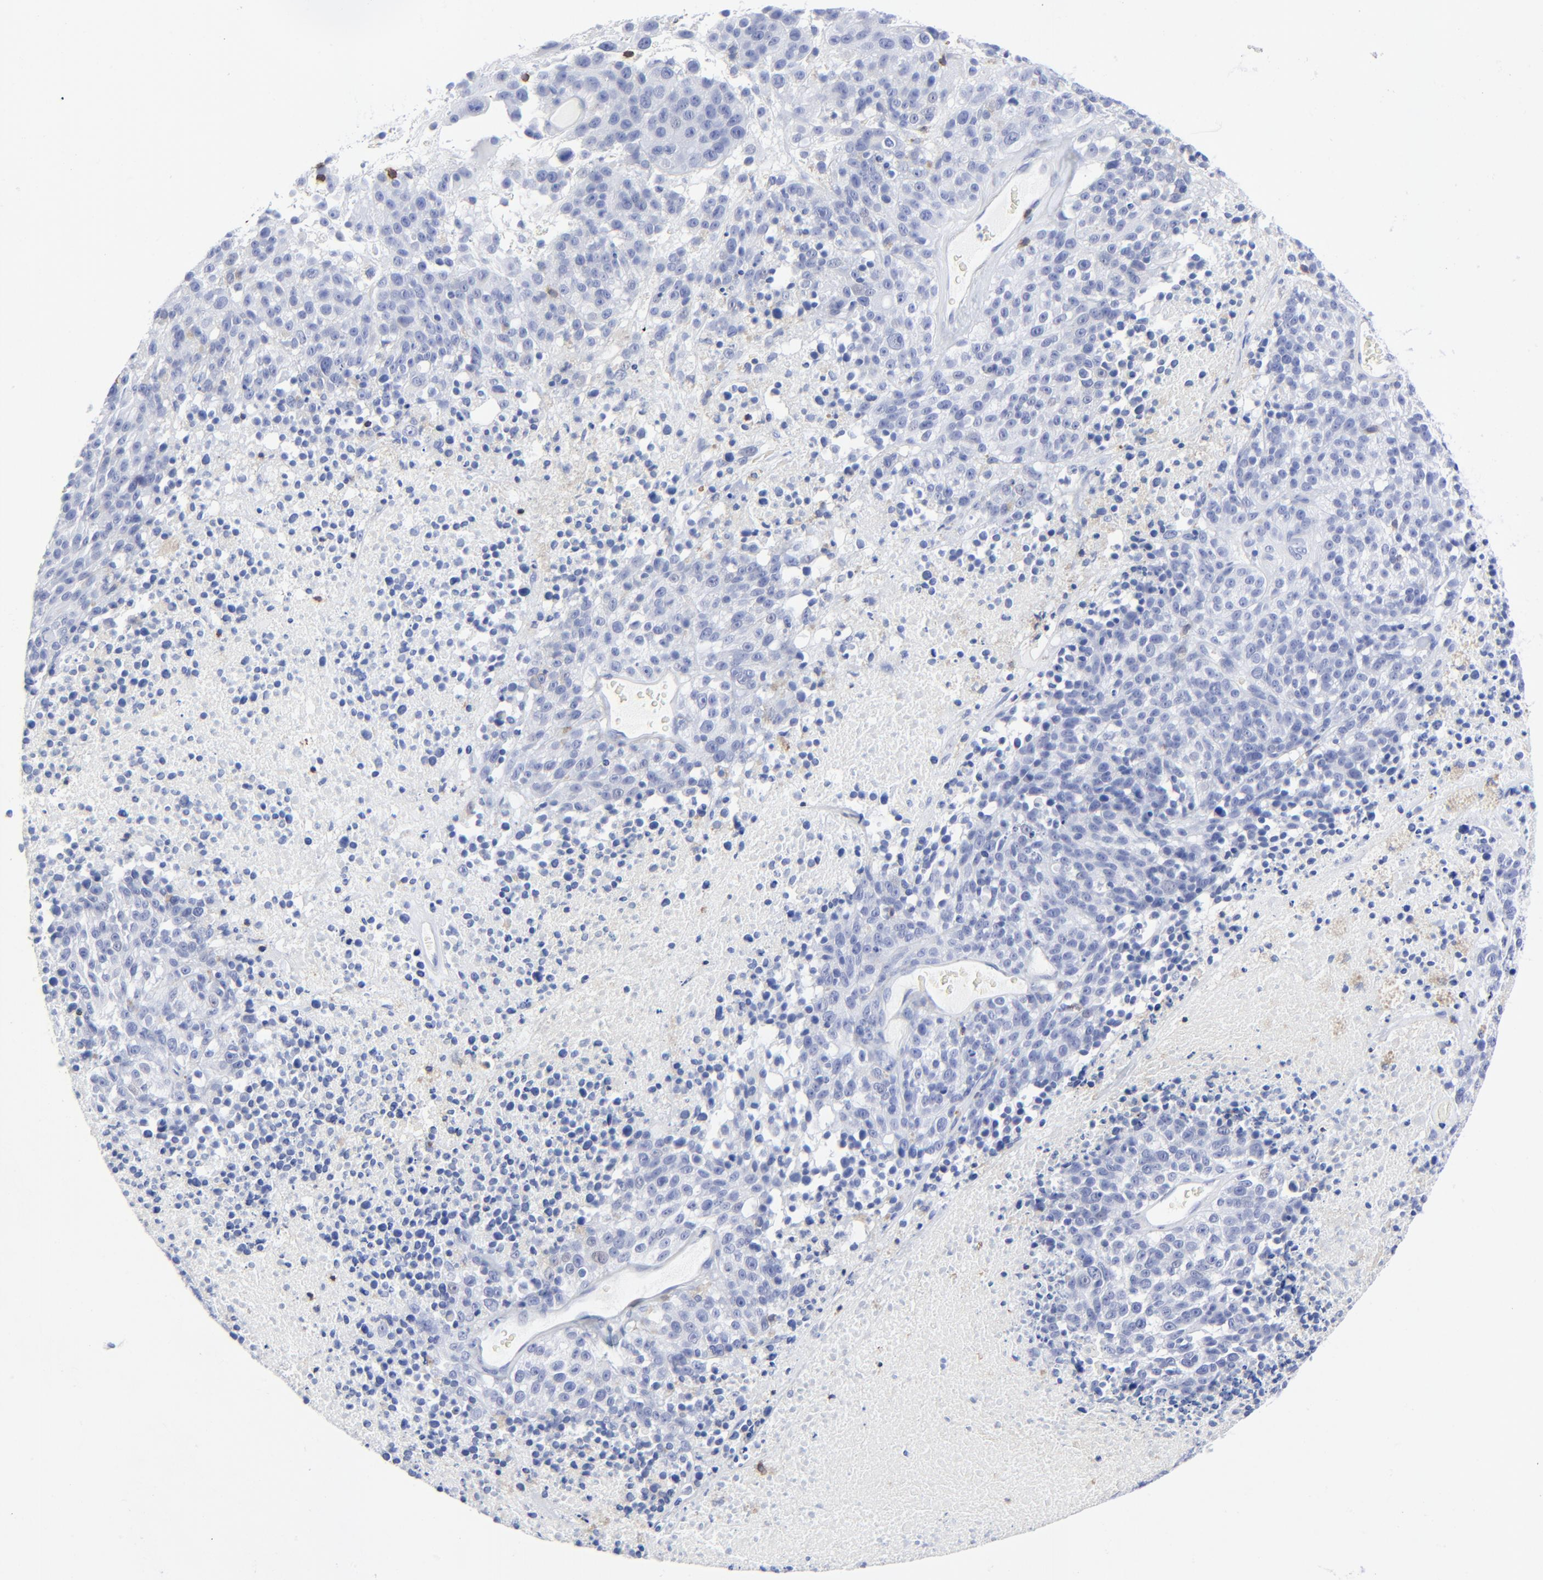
{"staining": {"intensity": "negative", "quantity": "none", "location": "none"}, "tissue": "melanoma", "cell_type": "Tumor cells", "image_type": "cancer", "snomed": [{"axis": "morphology", "description": "Malignant melanoma, Metastatic site"}, {"axis": "topography", "description": "Cerebral cortex"}], "caption": "This is an IHC histopathology image of melanoma. There is no positivity in tumor cells.", "gene": "LCK", "patient": {"sex": "female", "age": 52}}